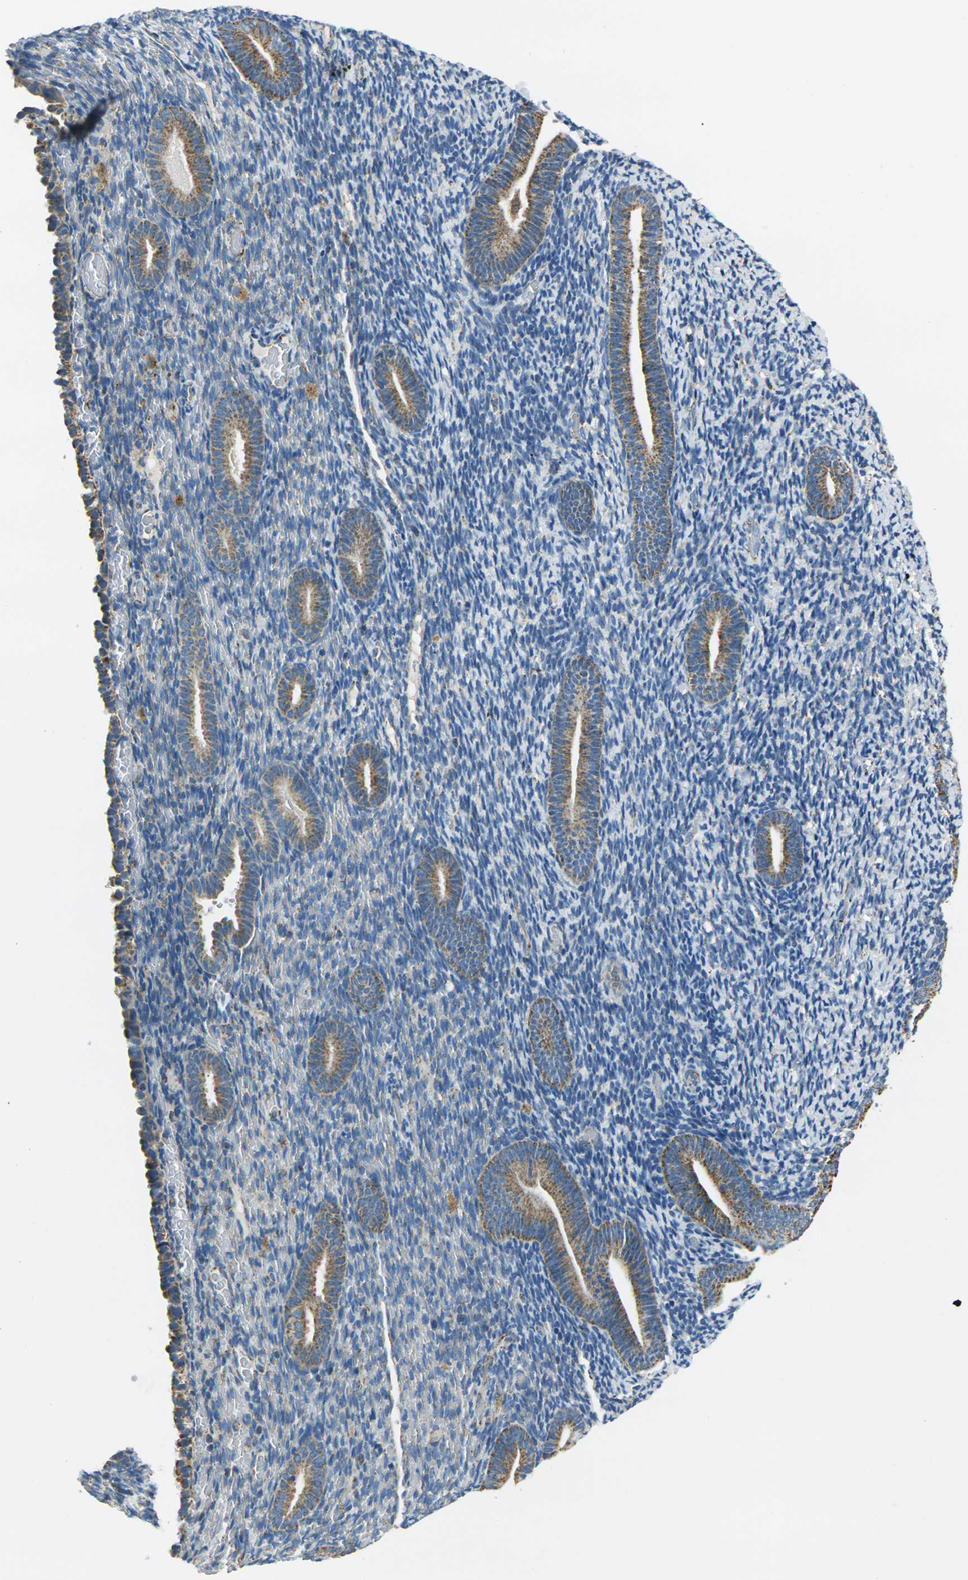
{"staining": {"intensity": "negative", "quantity": "none", "location": "none"}, "tissue": "endometrium", "cell_type": "Cells in endometrial stroma", "image_type": "normal", "snomed": [{"axis": "morphology", "description": "Normal tissue, NOS"}, {"axis": "topography", "description": "Endometrium"}], "caption": "DAB immunohistochemical staining of normal human endometrium reveals no significant expression in cells in endometrial stroma. Nuclei are stained in blue.", "gene": "IRF3", "patient": {"sex": "female", "age": 51}}